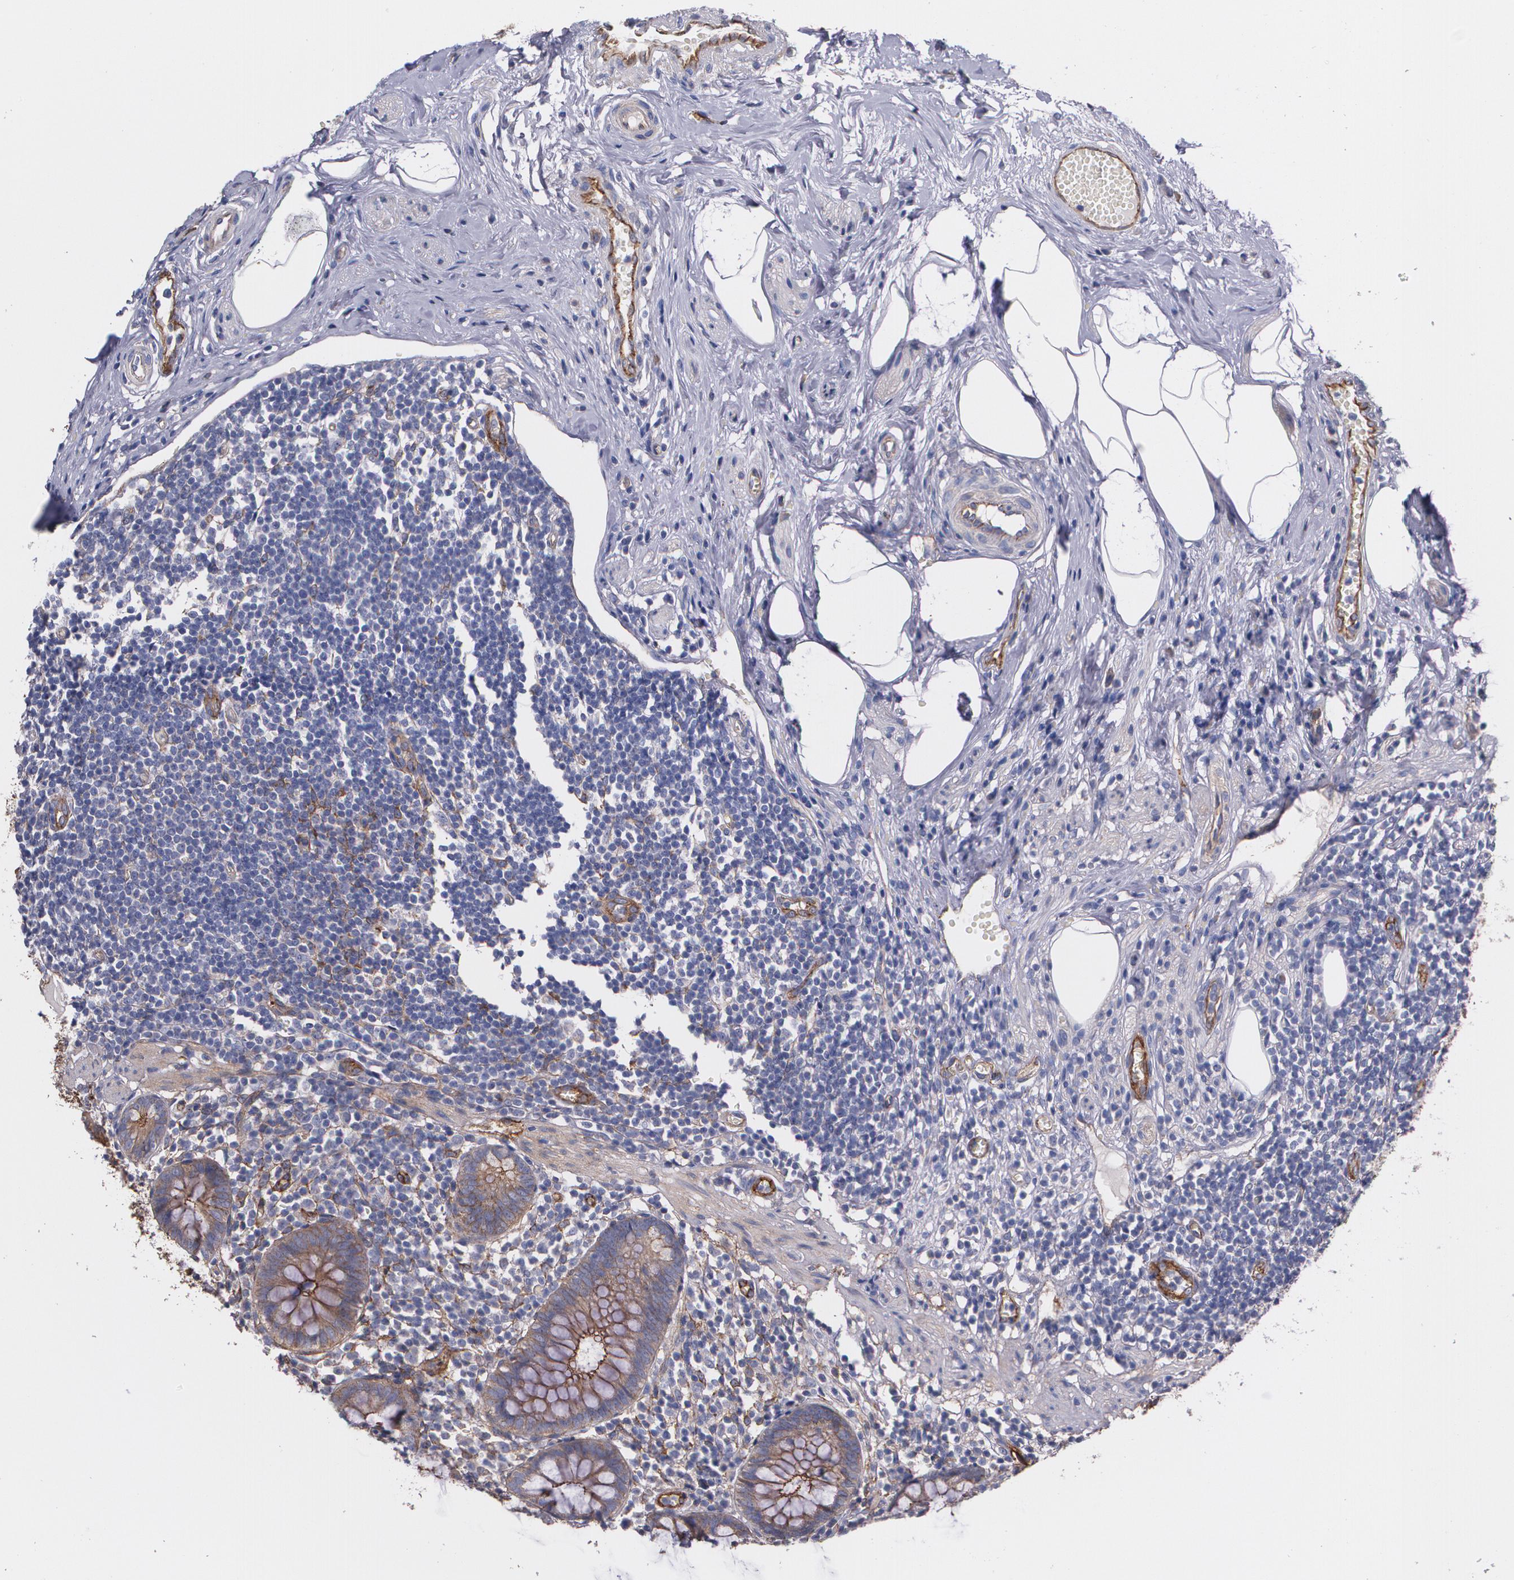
{"staining": {"intensity": "strong", "quantity": ">75%", "location": "cytoplasmic/membranous"}, "tissue": "appendix", "cell_type": "Glandular cells", "image_type": "normal", "snomed": [{"axis": "morphology", "description": "Normal tissue, NOS"}, {"axis": "topography", "description": "Appendix"}], "caption": "This is an image of immunohistochemistry staining of normal appendix, which shows strong staining in the cytoplasmic/membranous of glandular cells.", "gene": "TJP1", "patient": {"sex": "male", "age": 38}}